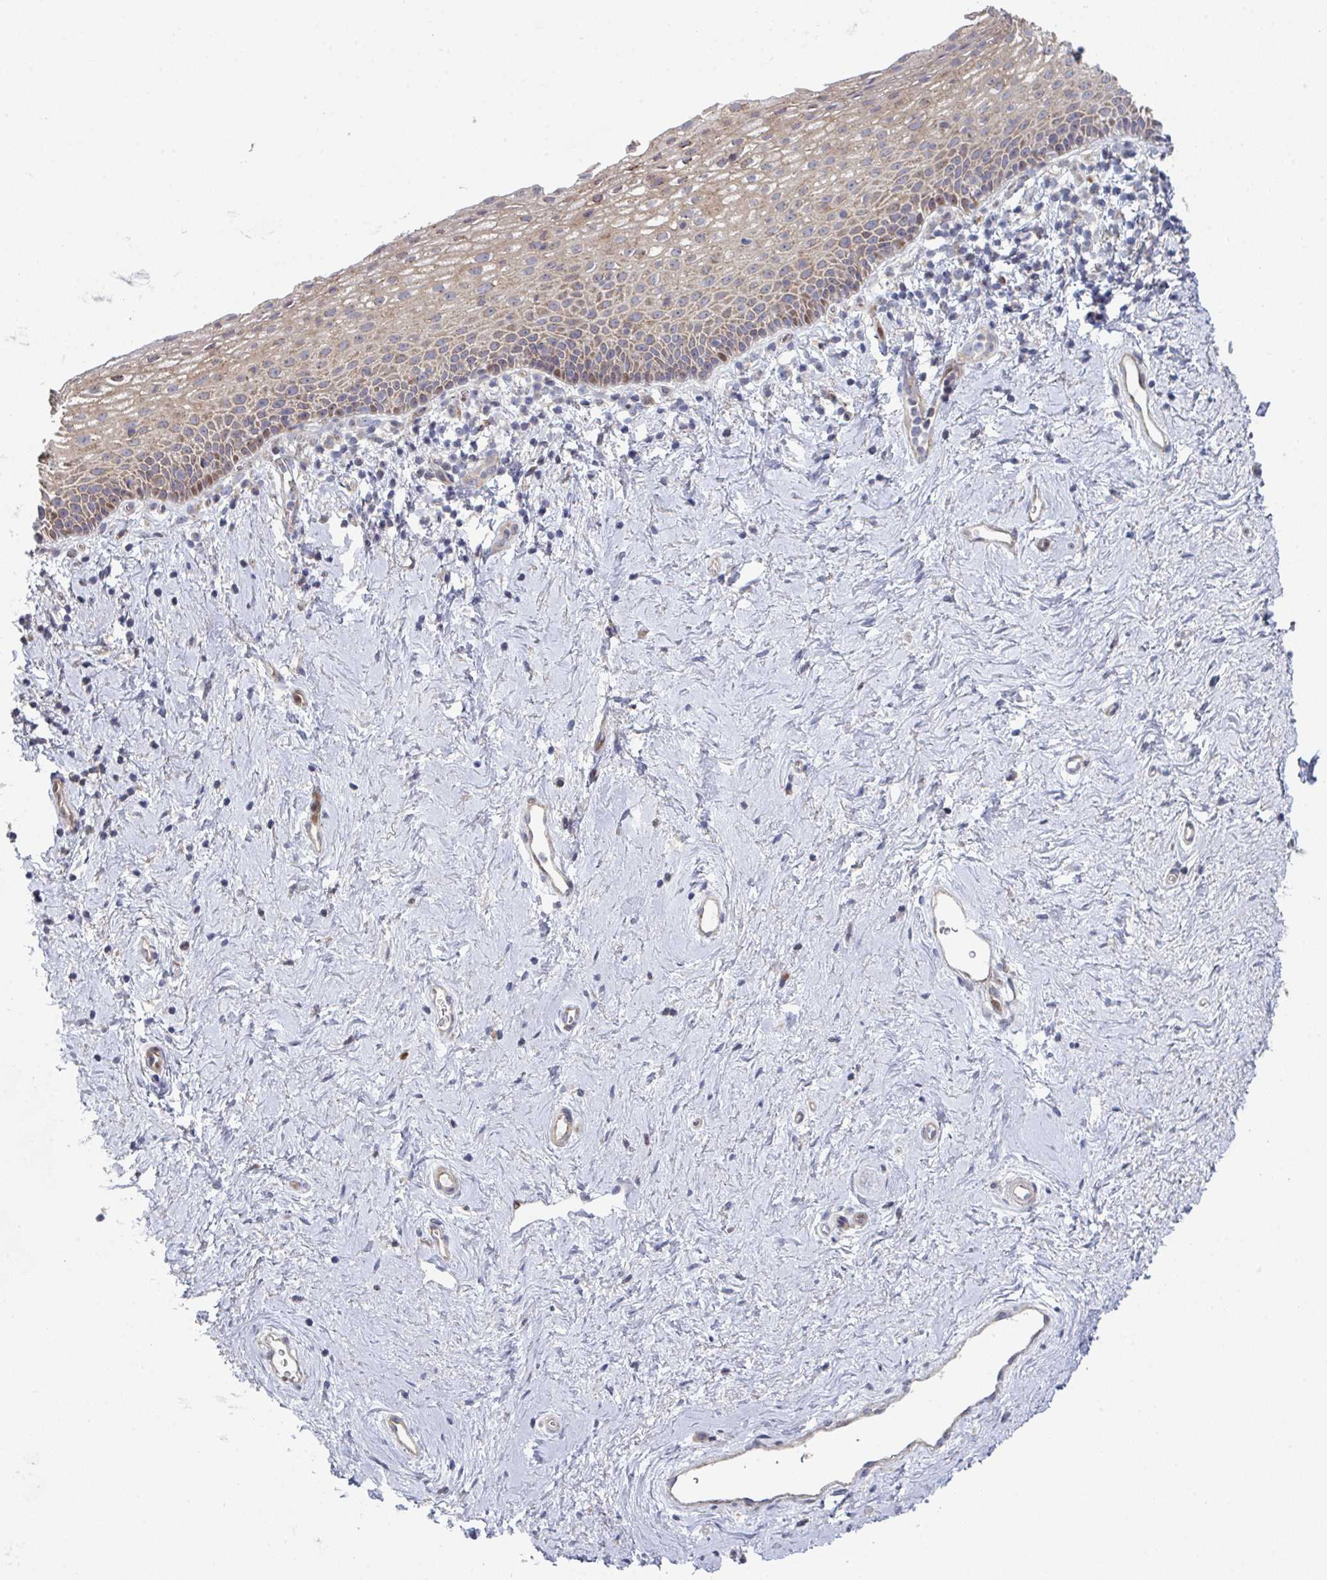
{"staining": {"intensity": "weak", "quantity": "25%-75%", "location": "cytoplasmic/membranous,nuclear"}, "tissue": "vagina", "cell_type": "Squamous epithelial cells", "image_type": "normal", "snomed": [{"axis": "morphology", "description": "Normal tissue, NOS"}, {"axis": "topography", "description": "Vagina"}], "caption": "Immunohistochemical staining of normal vagina shows low levels of weak cytoplasmic/membranous,nuclear positivity in approximately 25%-75% of squamous epithelial cells.", "gene": "ZNF644", "patient": {"sex": "female", "age": 61}}